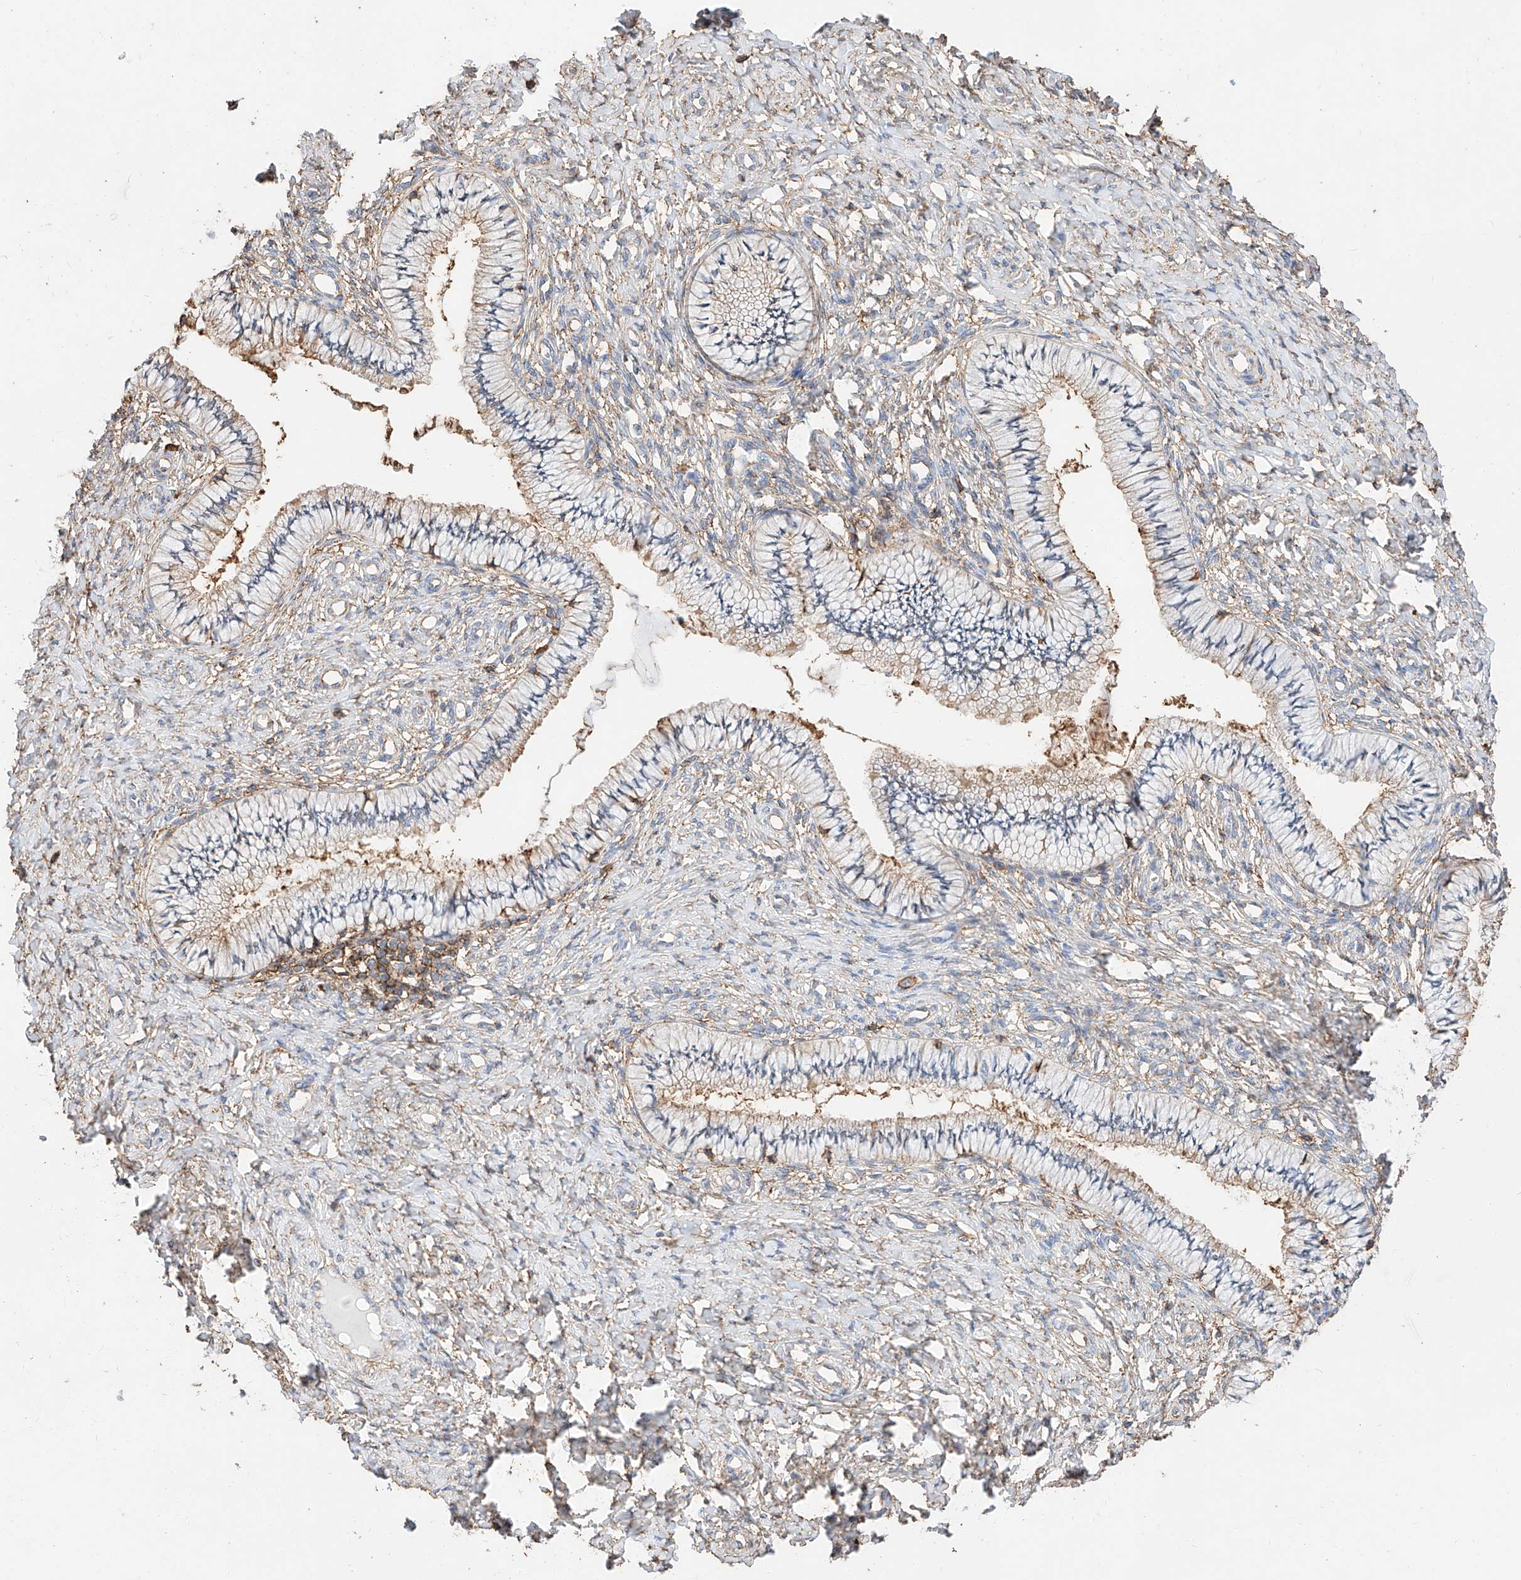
{"staining": {"intensity": "moderate", "quantity": "<25%", "location": "cytoplasmic/membranous"}, "tissue": "cervix", "cell_type": "Glandular cells", "image_type": "normal", "snomed": [{"axis": "morphology", "description": "Normal tissue, NOS"}, {"axis": "topography", "description": "Cervix"}], "caption": "Immunohistochemistry (IHC) histopathology image of unremarkable cervix stained for a protein (brown), which reveals low levels of moderate cytoplasmic/membranous staining in approximately <25% of glandular cells.", "gene": "WFS1", "patient": {"sex": "female", "age": 36}}